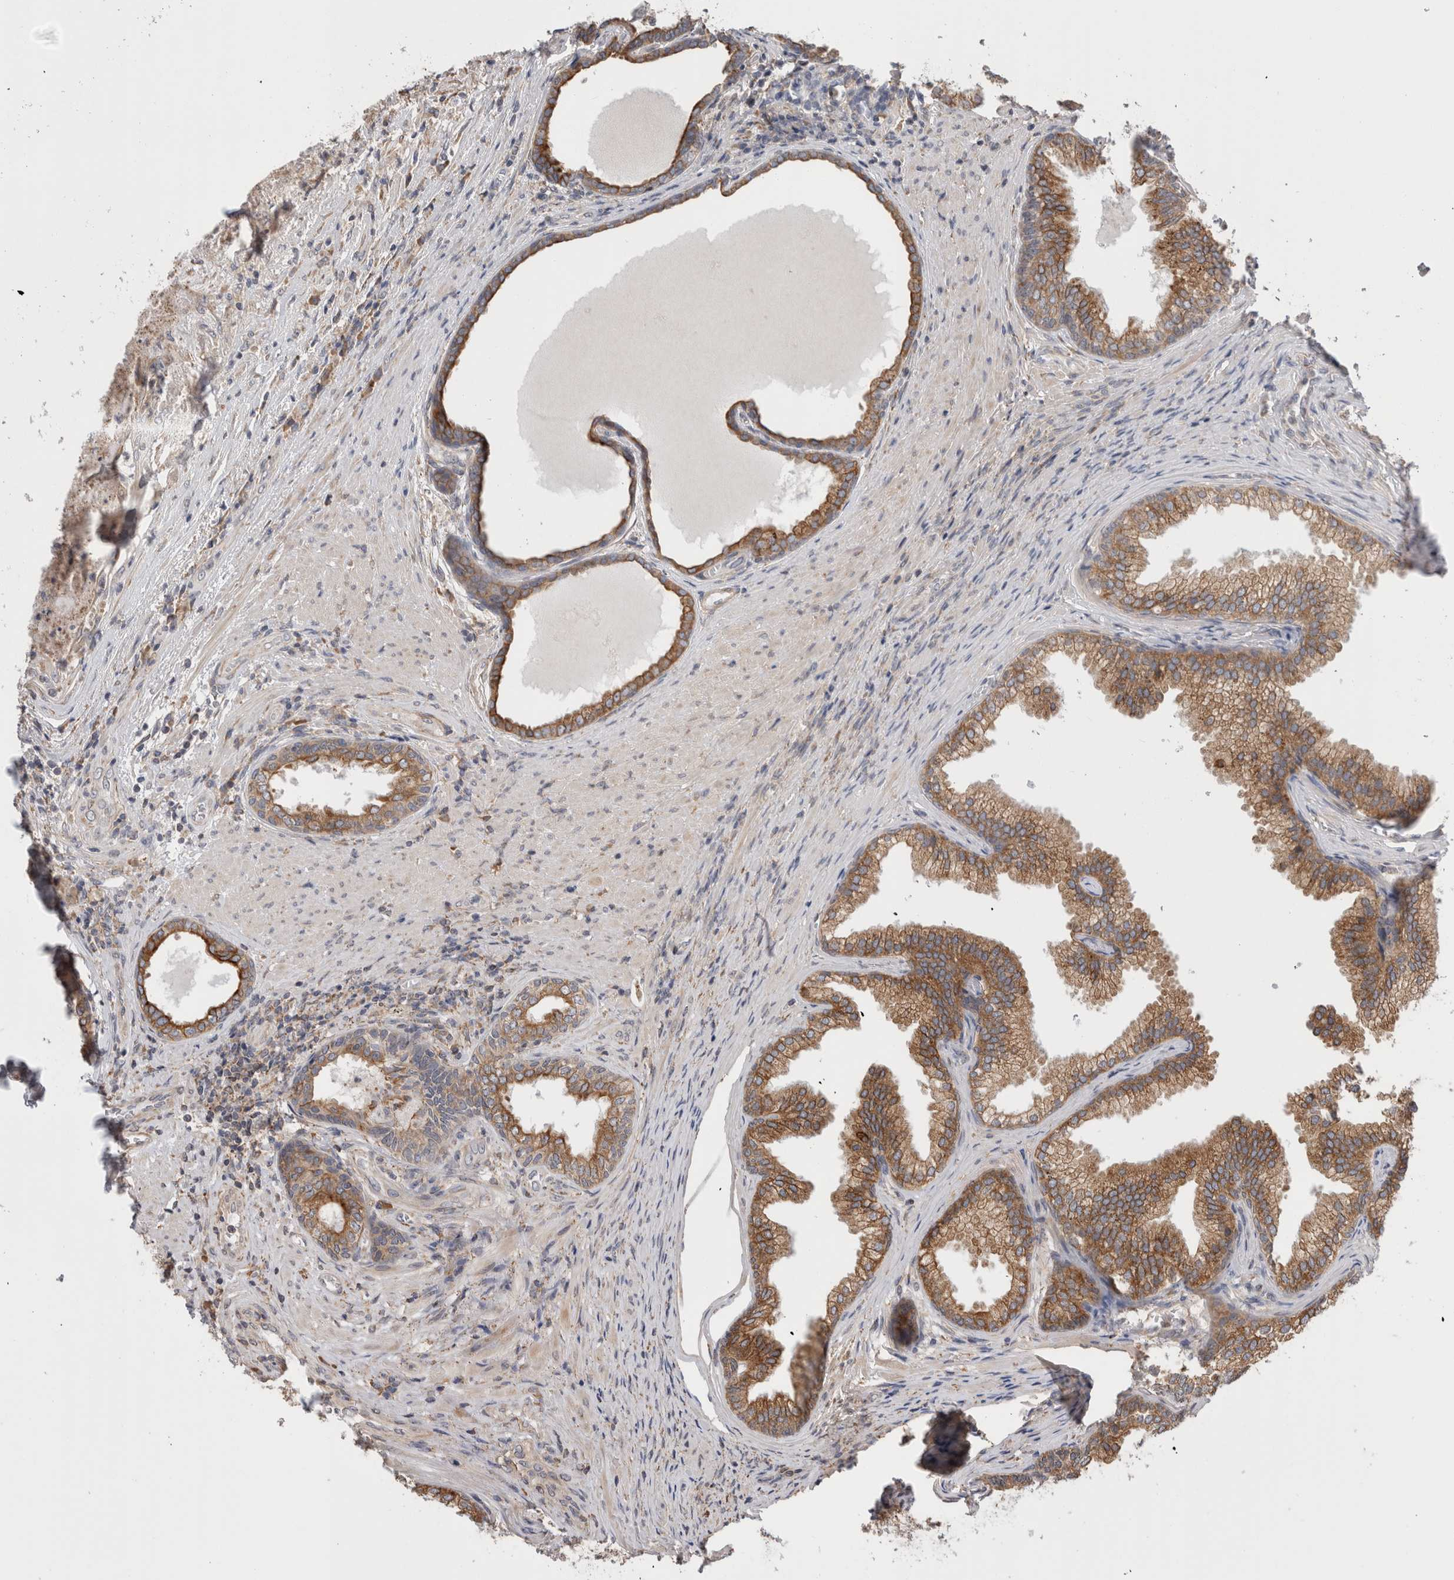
{"staining": {"intensity": "moderate", "quantity": ">75%", "location": "cytoplasmic/membranous"}, "tissue": "prostate", "cell_type": "Glandular cells", "image_type": "normal", "snomed": [{"axis": "morphology", "description": "Normal tissue, NOS"}, {"axis": "topography", "description": "Prostate"}], "caption": "Moderate cytoplasmic/membranous positivity for a protein is identified in approximately >75% of glandular cells of benign prostate using immunohistochemistry (IHC).", "gene": "SMAP2", "patient": {"sex": "male", "age": 76}}